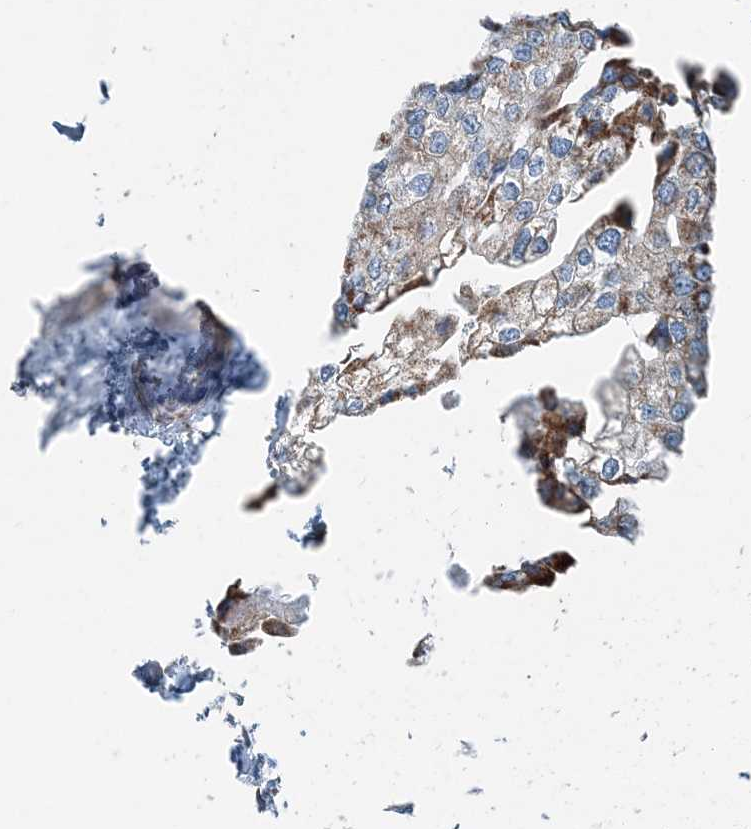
{"staining": {"intensity": "moderate", "quantity": "25%-75%", "location": "cytoplasmic/membranous"}, "tissue": "urothelial cancer", "cell_type": "Tumor cells", "image_type": "cancer", "snomed": [{"axis": "morphology", "description": "Urothelial carcinoma, High grade"}, {"axis": "topography", "description": "Urinary bladder"}], "caption": "High-power microscopy captured an immunohistochemistry (IHC) photomicrograph of urothelial cancer, revealing moderate cytoplasmic/membranous positivity in about 25%-75% of tumor cells.", "gene": "INTU", "patient": {"sex": "male", "age": 64}}